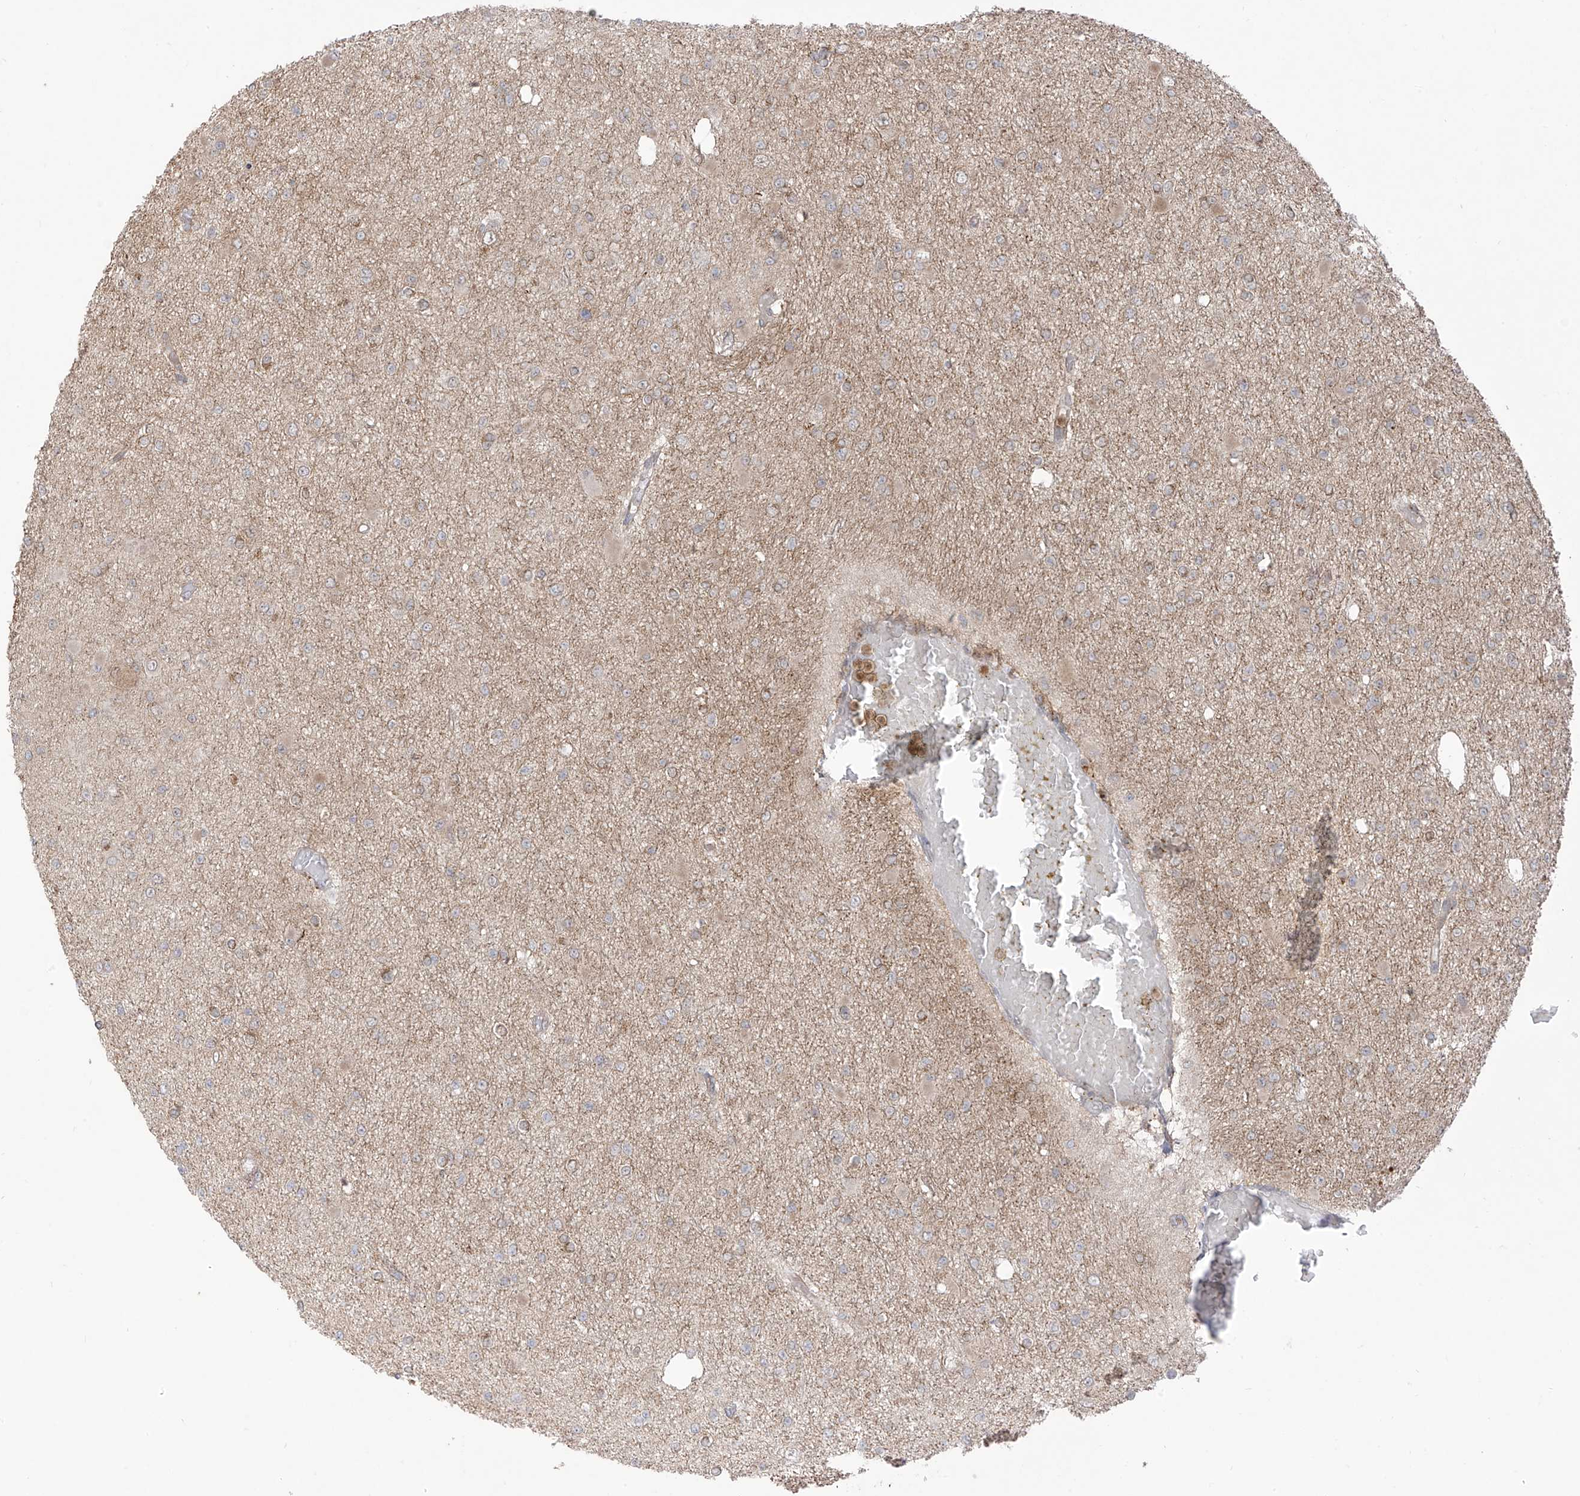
{"staining": {"intensity": "negative", "quantity": "none", "location": "none"}, "tissue": "glioma", "cell_type": "Tumor cells", "image_type": "cancer", "snomed": [{"axis": "morphology", "description": "Glioma, malignant, Low grade"}, {"axis": "topography", "description": "Brain"}], "caption": "The photomicrograph exhibits no significant positivity in tumor cells of glioma. The staining was performed using DAB (3,3'-diaminobenzidine) to visualize the protein expression in brown, while the nuclei were stained in blue with hematoxylin (Magnification: 20x).", "gene": "PDE11A", "patient": {"sex": "female", "age": 22}}